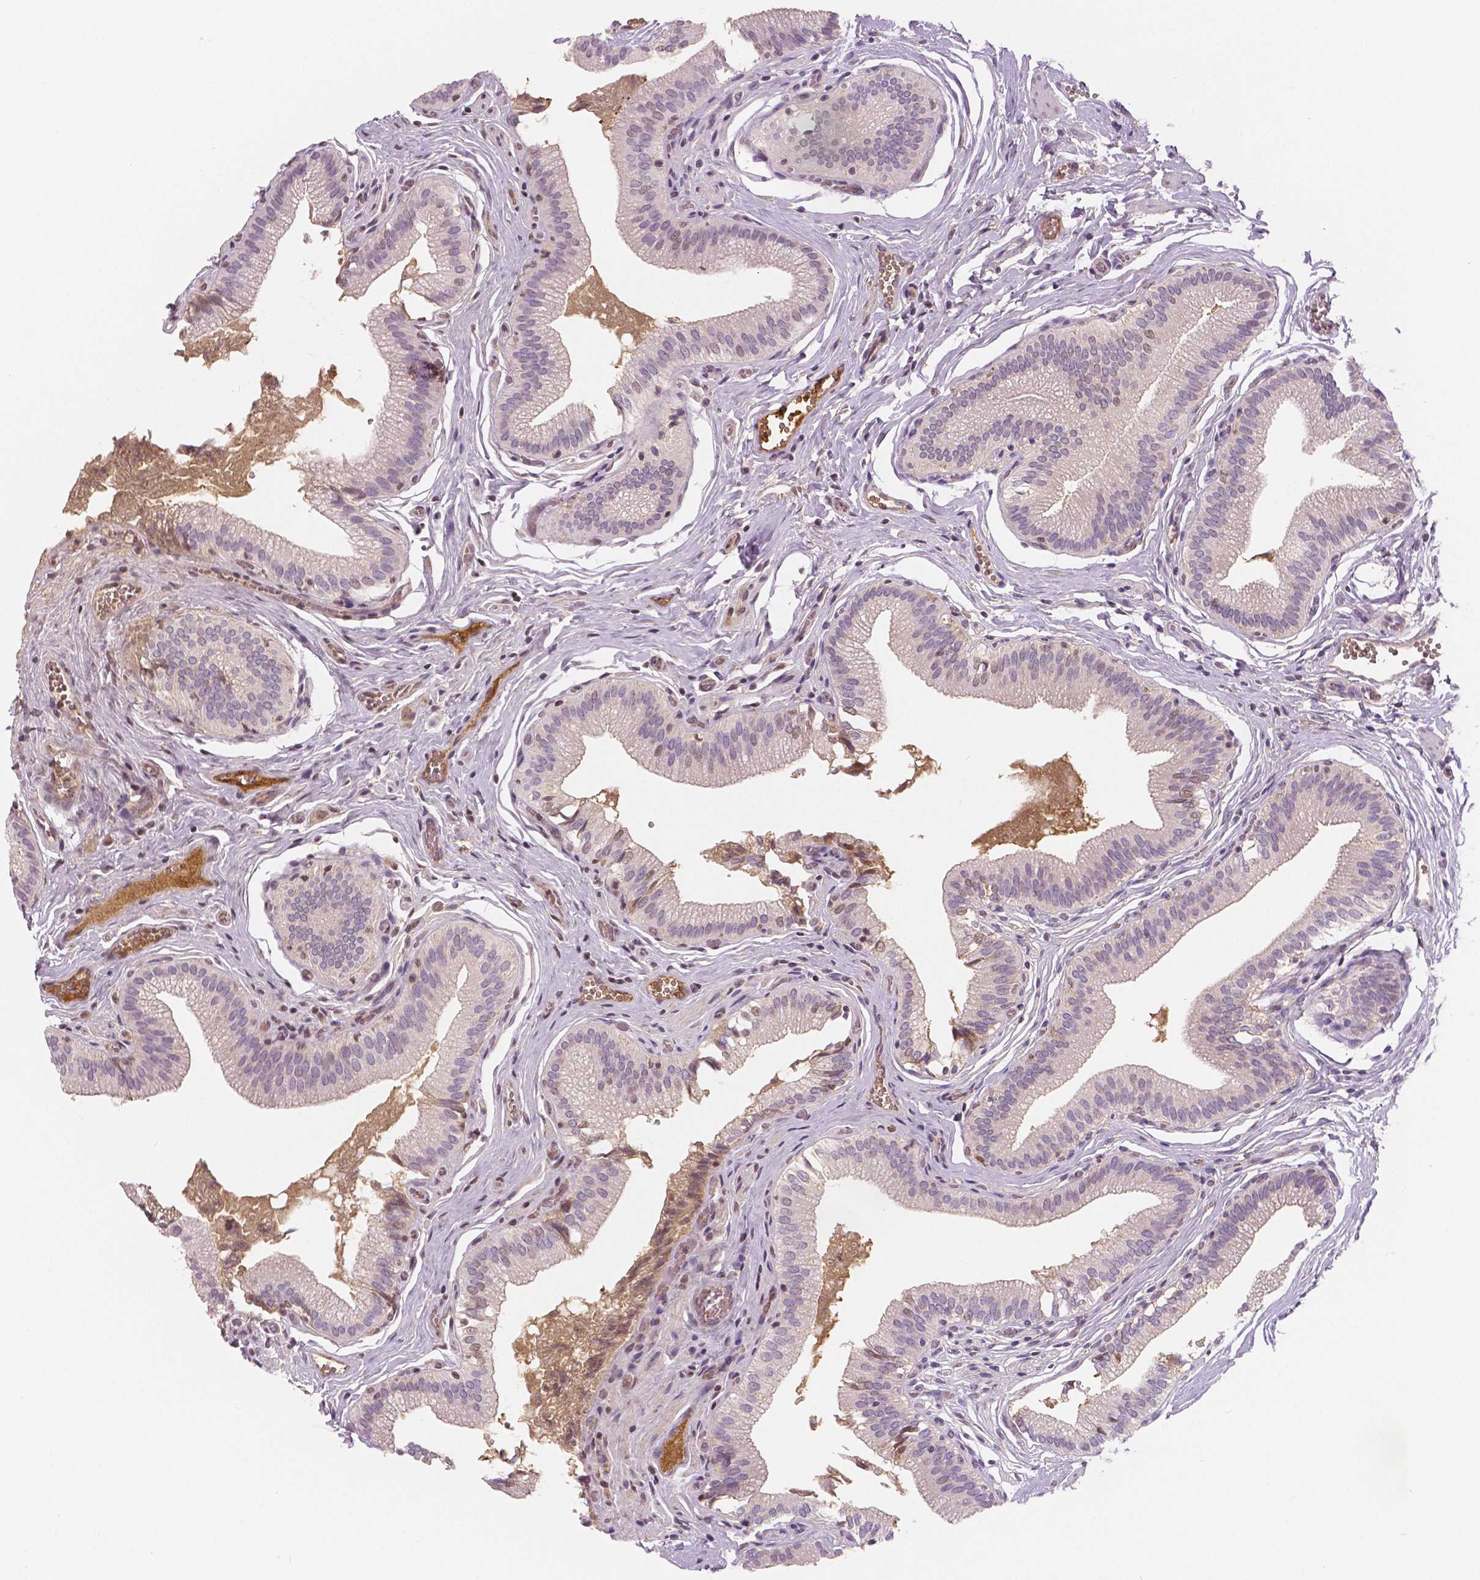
{"staining": {"intensity": "weak", "quantity": "<25%", "location": "cytoplasmic/membranous"}, "tissue": "gallbladder", "cell_type": "Glandular cells", "image_type": "normal", "snomed": [{"axis": "morphology", "description": "Normal tissue, NOS"}, {"axis": "topography", "description": "Gallbladder"}, {"axis": "topography", "description": "Peripheral nerve tissue"}], "caption": "Immunohistochemistry of benign gallbladder shows no expression in glandular cells. (DAB (3,3'-diaminobenzidine) immunohistochemistry (IHC), high magnification).", "gene": "APOA4", "patient": {"sex": "male", "age": 17}}